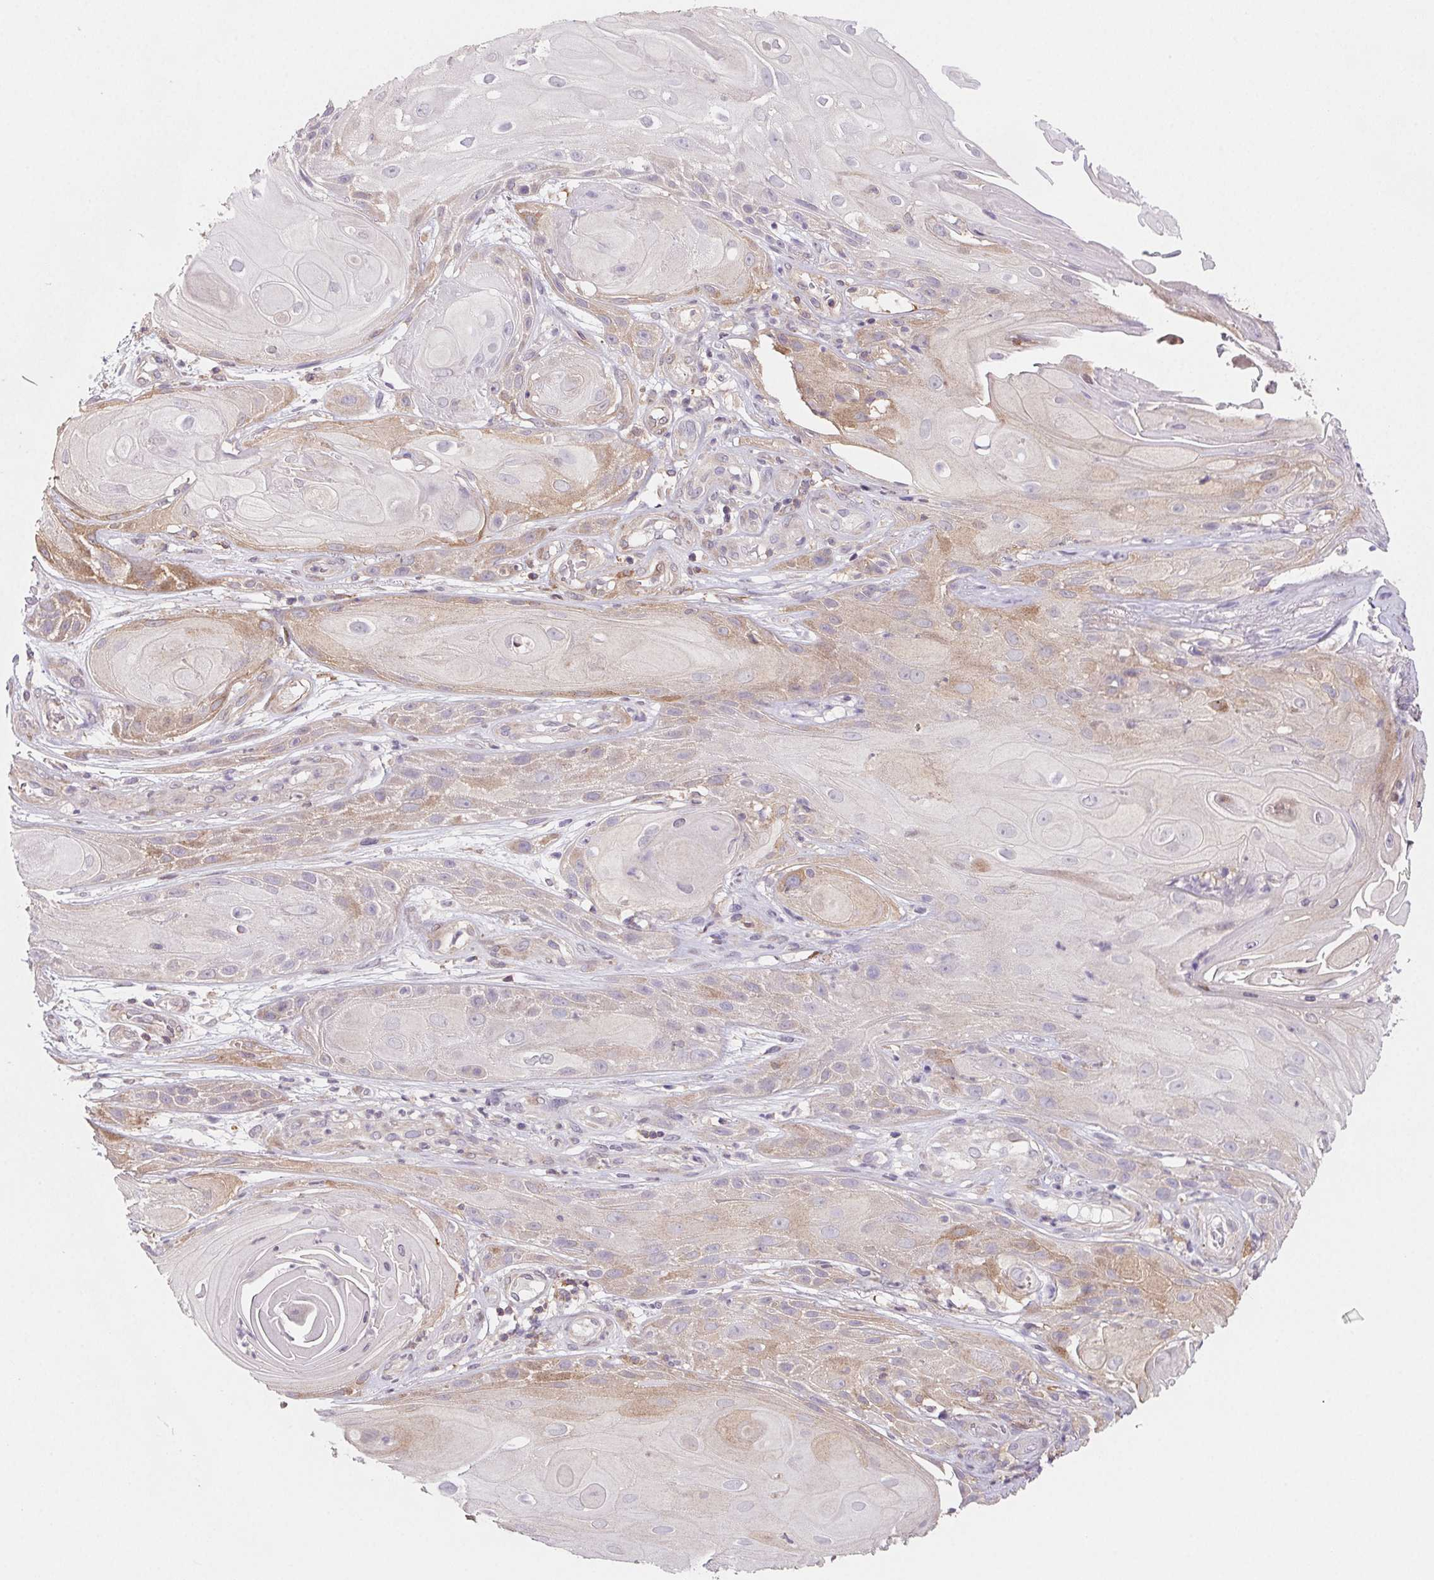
{"staining": {"intensity": "weak", "quantity": "25%-75%", "location": "cytoplasmic/membranous"}, "tissue": "skin cancer", "cell_type": "Tumor cells", "image_type": "cancer", "snomed": [{"axis": "morphology", "description": "Squamous cell carcinoma, NOS"}, {"axis": "topography", "description": "Skin"}], "caption": "Immunohistochemical staining of human squamous cell carcinoma (skin) displays low levels of weak cytoplasmic/membranous expression in about 25%-75% of tumor cells. Nuclei are stained in blue.", "gene": "GBP1", "patient": {"sex": "male", "age": 62}}